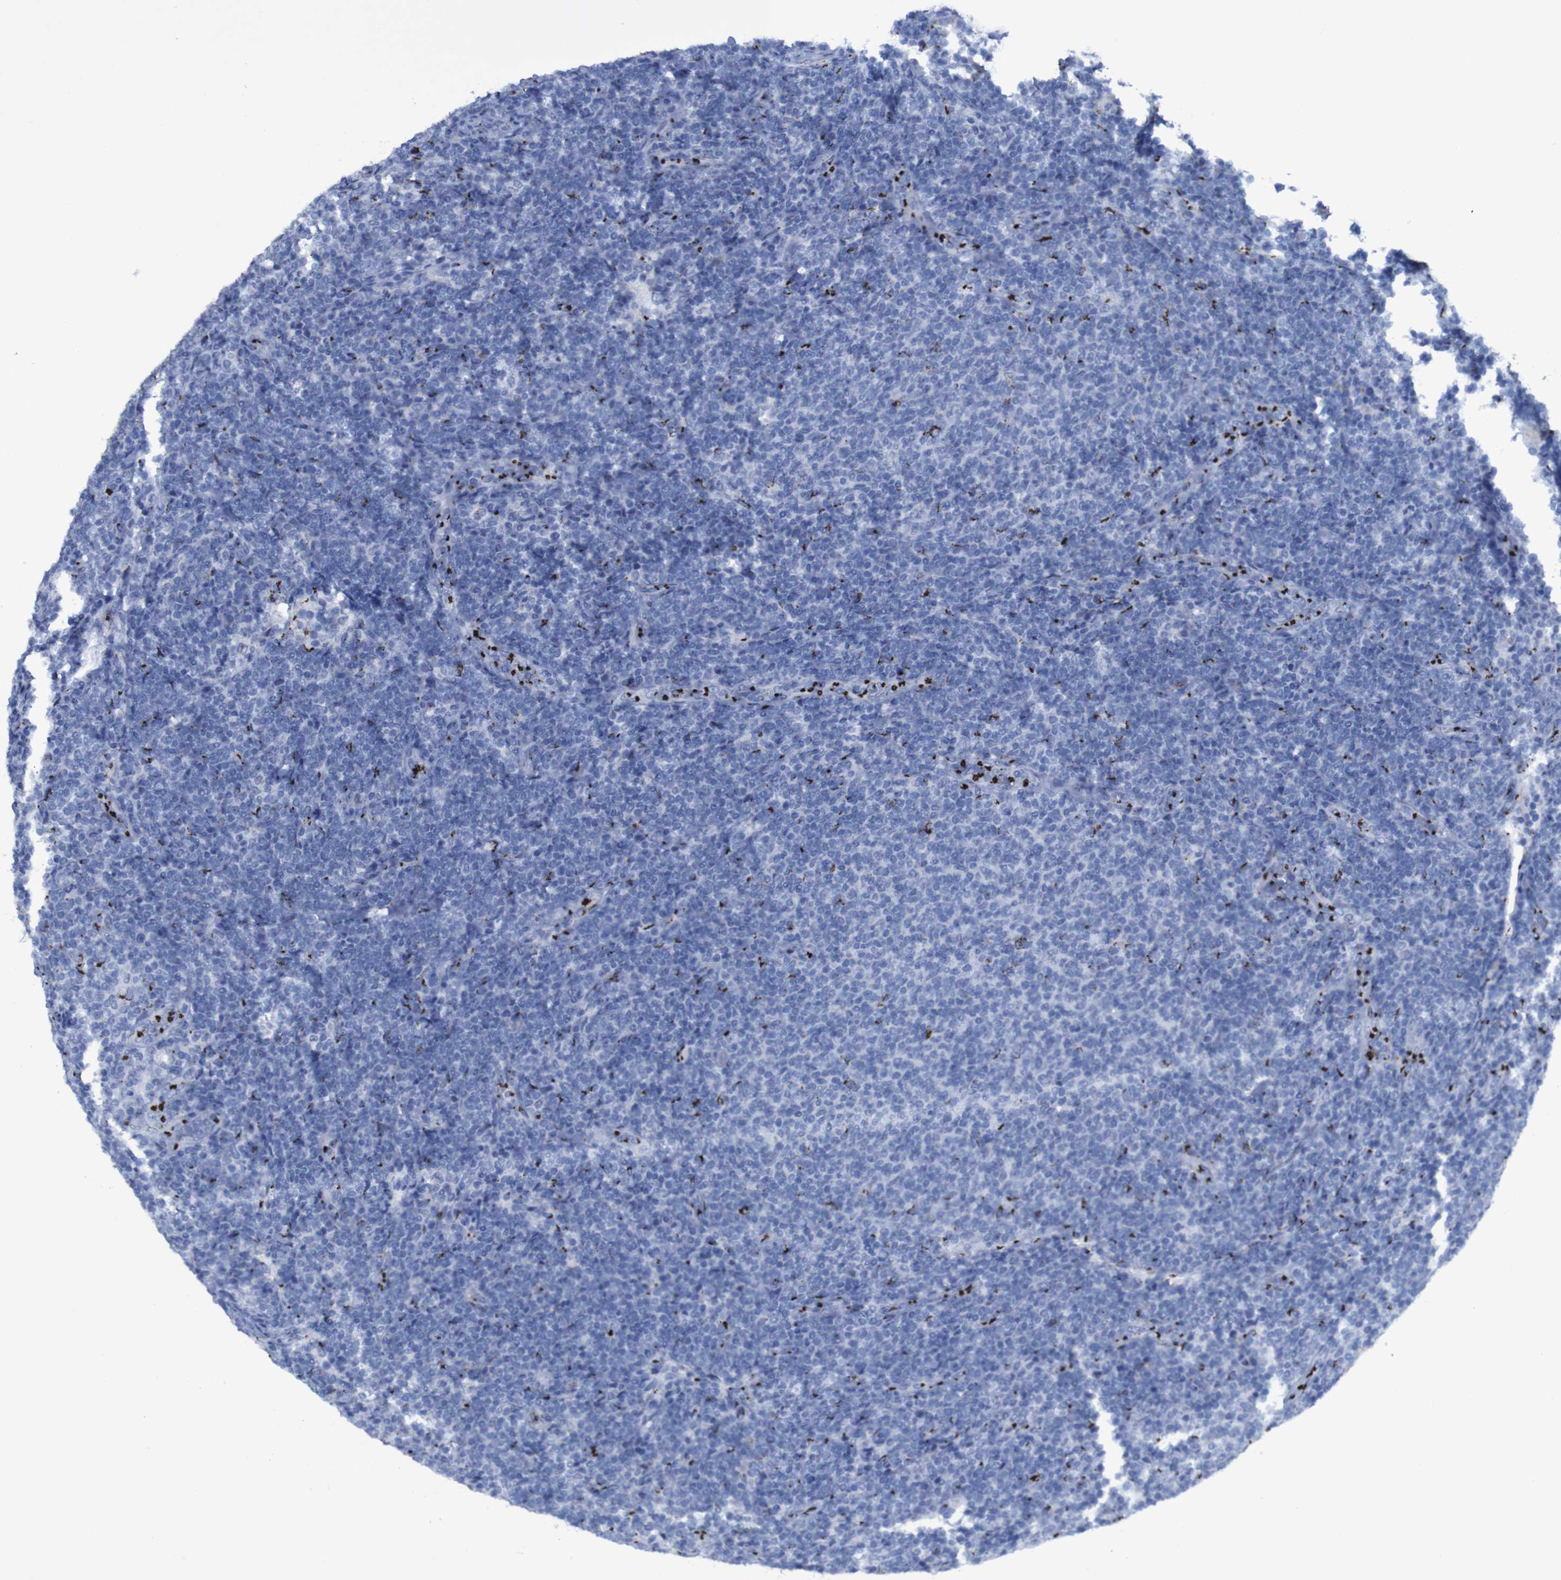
{"staining": {"intensity": "strong", "quantity": "<25%", "location": "cytoplasmic/membranous"}, "tissue": "lymphoma", "cell_type": "Tumor cells", "image_type": "cancer", "snomed": [{"axis": "morphology", "description": "Malignant lymphoma, non-Hodgkin's type, Low grade"}, {"axis": "topography", "description": "Lymph node"}], "caption": "Malignant lymphoma, non-Hodgkin's type (low-grade) tissue shows strong cytoplasmic/membranous positivity in approximately <25% of tumor cells The protein of interest is stained brown, and the nuclei are stained in blue (DAB IHC with brightfield microscopy, high magnification).", "gene": "GOLM1", "patient": {"sex": "male", "age": 66}}